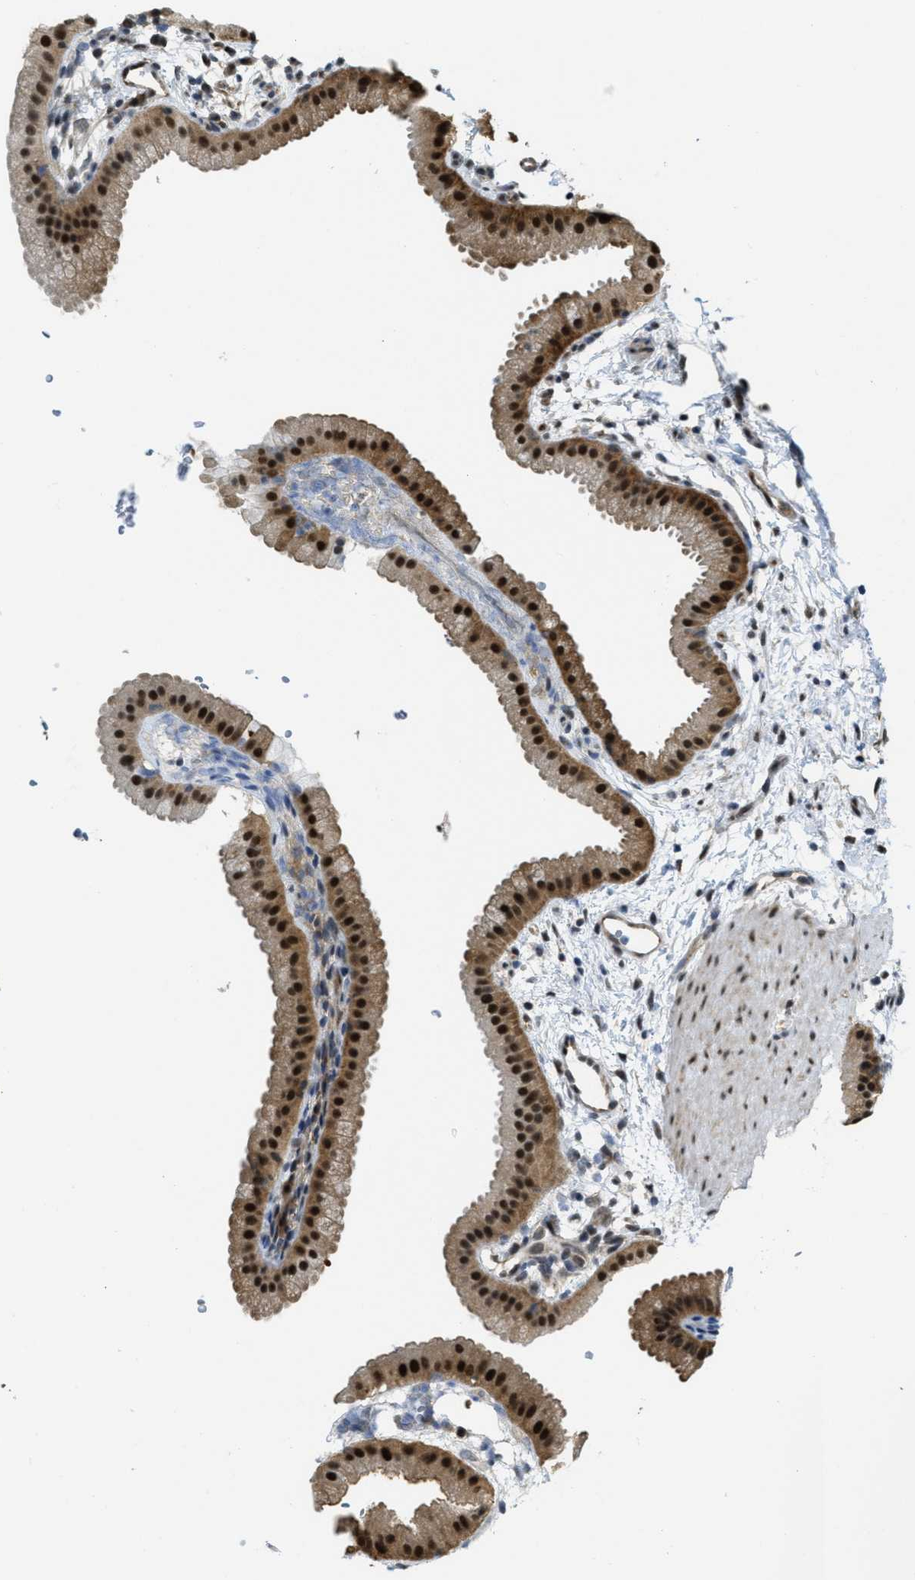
{"staining": {"intensity": "strong", "quantity": ">75%", "location": "cytoplasmic/membranous,nuclear"}, "tissue": "gallbladder", "cell_type": "Glandular cells", "image_type": "normal", "snomed": [{"axis": "morphology", "description": "Normal tissue, NOS"}, {"axis": "topography", "description": "Gallbladder"}], "caption": "The immunohistochemical stain highlights strong cytoplasmic/membranous,nuclear expression in glandular cells of normal gallbladder. The protein is shown in brown color, while the nuclei are stained blue.", "gene": "PSMC5", "patient": {"sex": "female", "age": 64}}